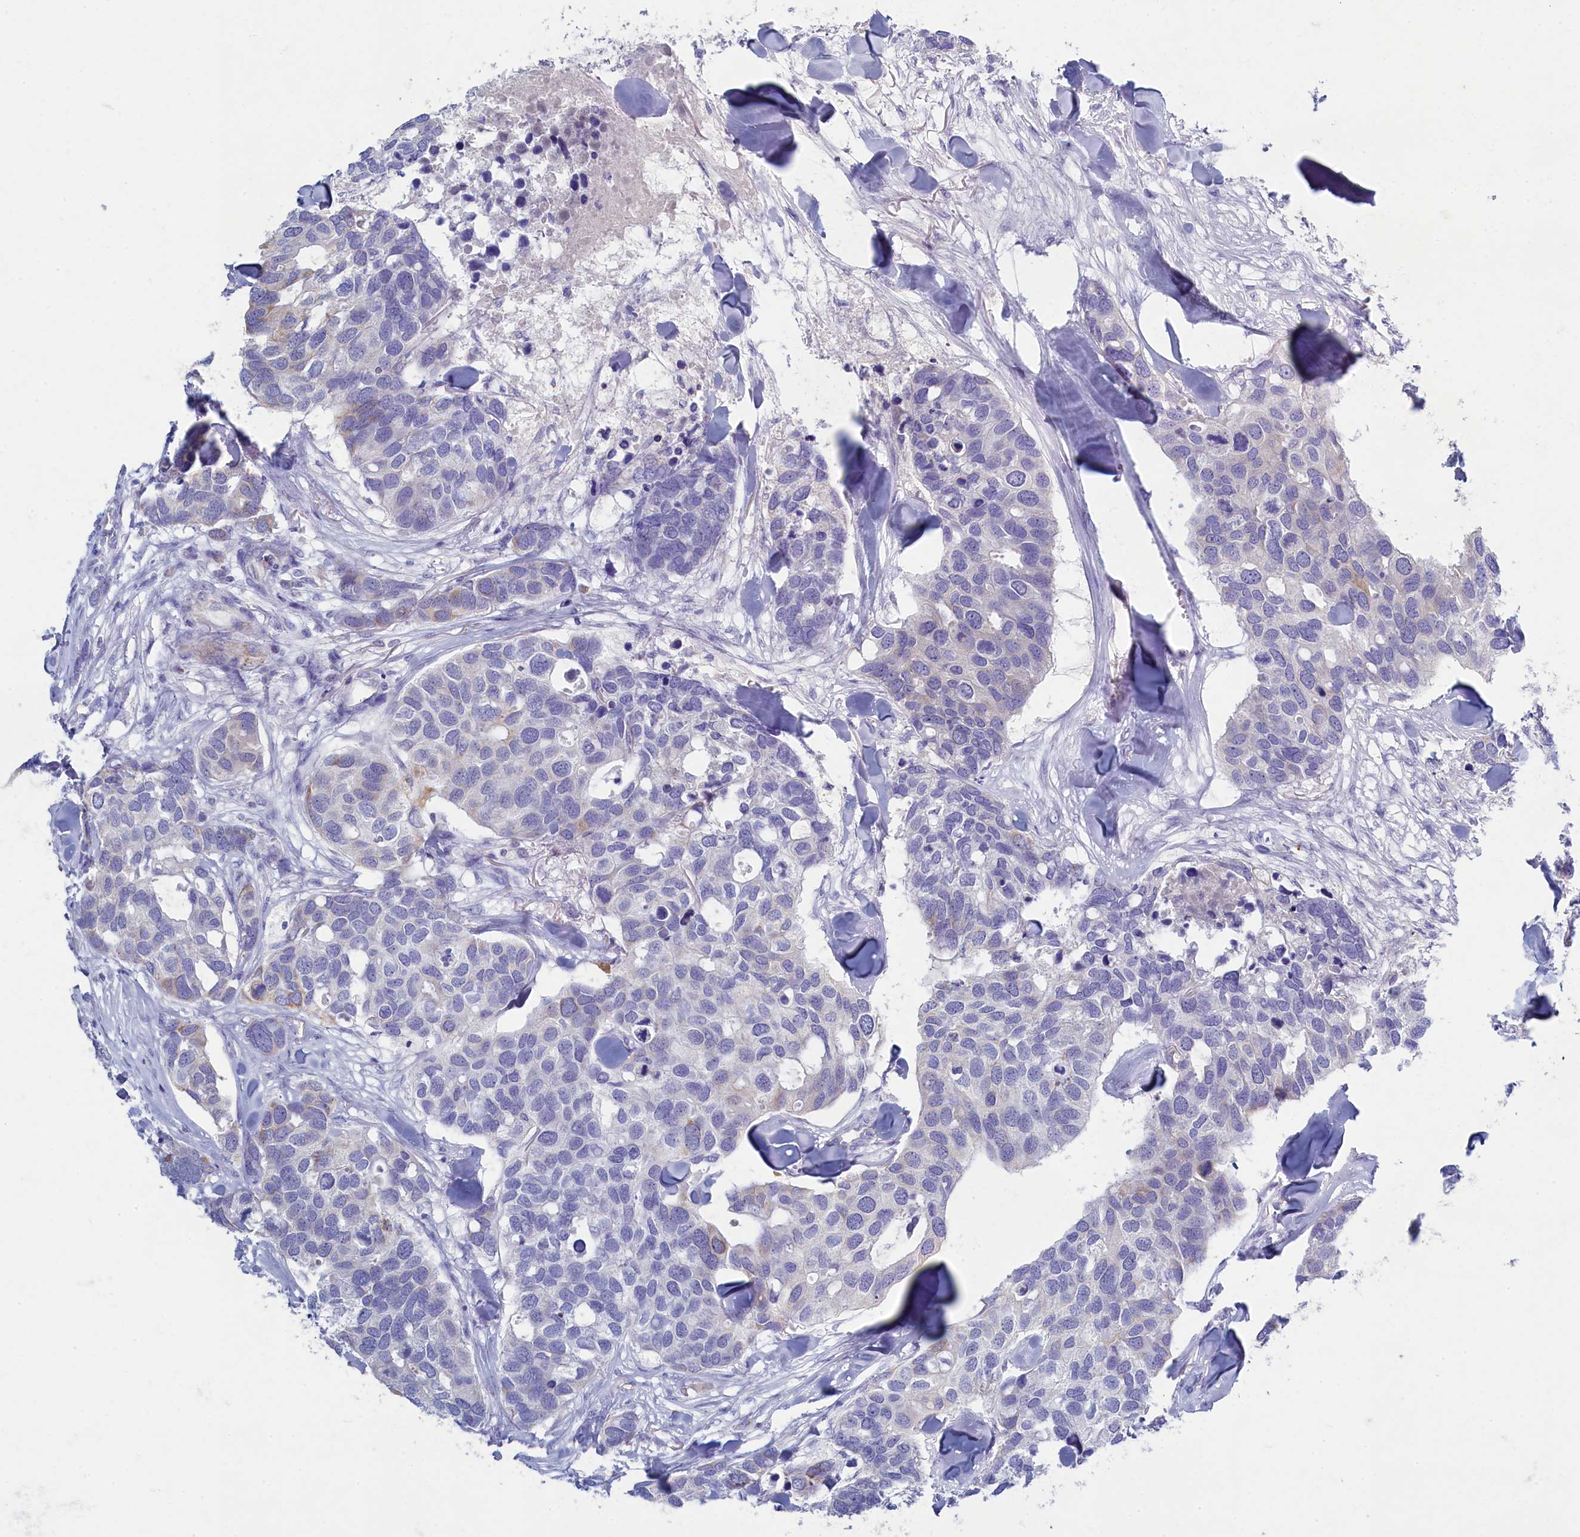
{"staining": {"intensity": "weak", "quantity": "<25%", "location": "cytoplasmic/membranous"}, "tissue": "breast cancer", "cell_type": "Tumor cells", "image_type": "cancer", "snomed": [{"axis": "morphology", "description": "Duct carcinoma"}, {"axis": "topography", "description": "Breast"}], "caption": "The immunohistochemistry histopathology image has no significant expression in tumor cells of breast intraductal carcinoma tissue.", "gene": "OCIAD2", "patient": {"sex": "female", "age": 83}}